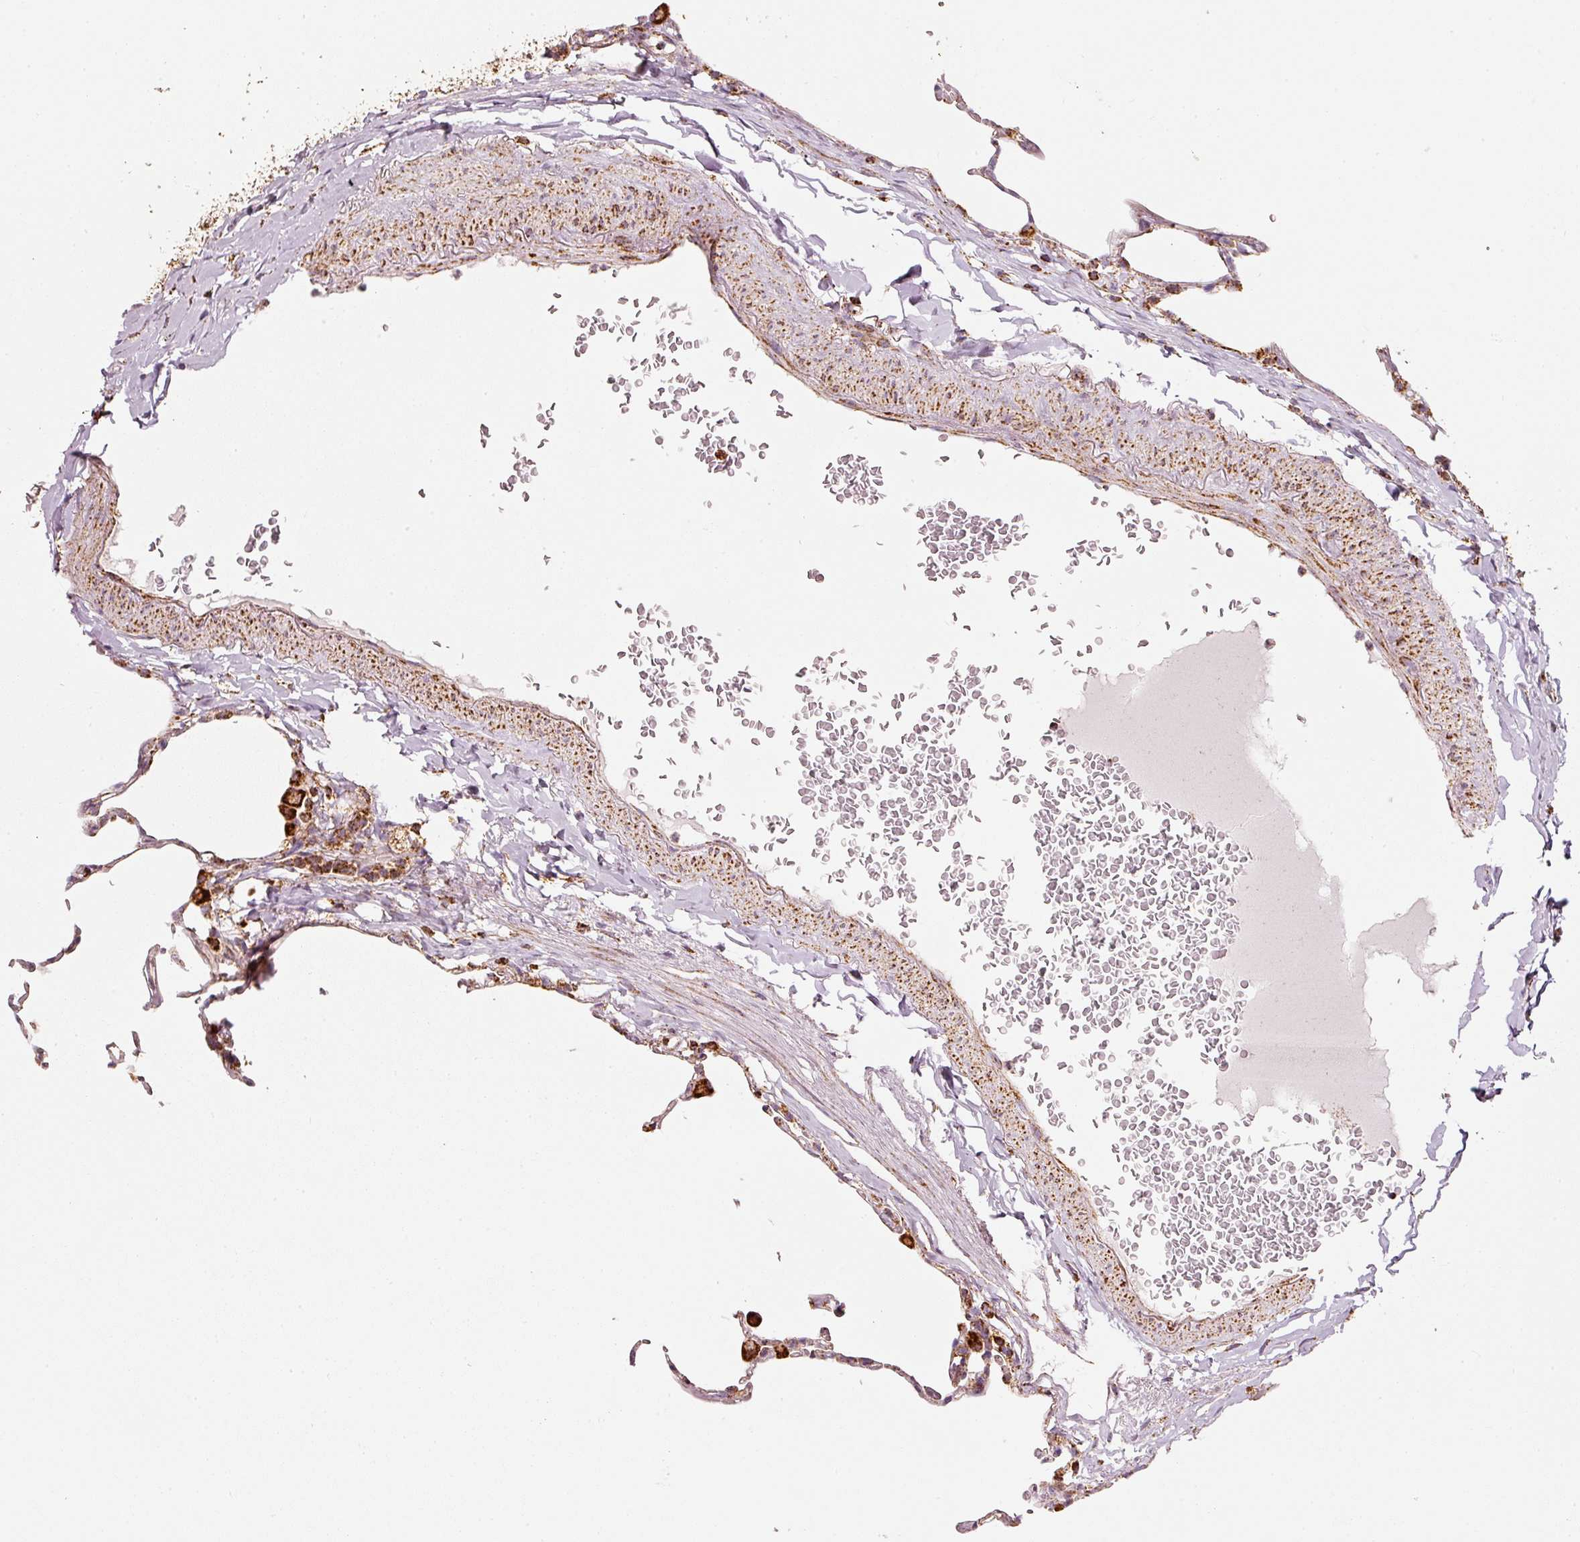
{"staining": {"intensity": "moderate", "quantity": "25%-75%", "location": "cytoplasmic/membranous"}, "tissue": "lung", "cell_type": "Alveolar cells", "image_type": "normal", "snomed": [{"axis": "morphology", "description": "Normal tissue, NOS"}, {"axis": "topography", "description": "Lung"}], "caption": "Moderate cytoplasmic/membranous expression for a protein is appreciated in approximately 25%-75% of alveolar cells of benign lung using IHC.", "gene": "UQCRC1", "patient": {"sex": "female", "age": 57}}